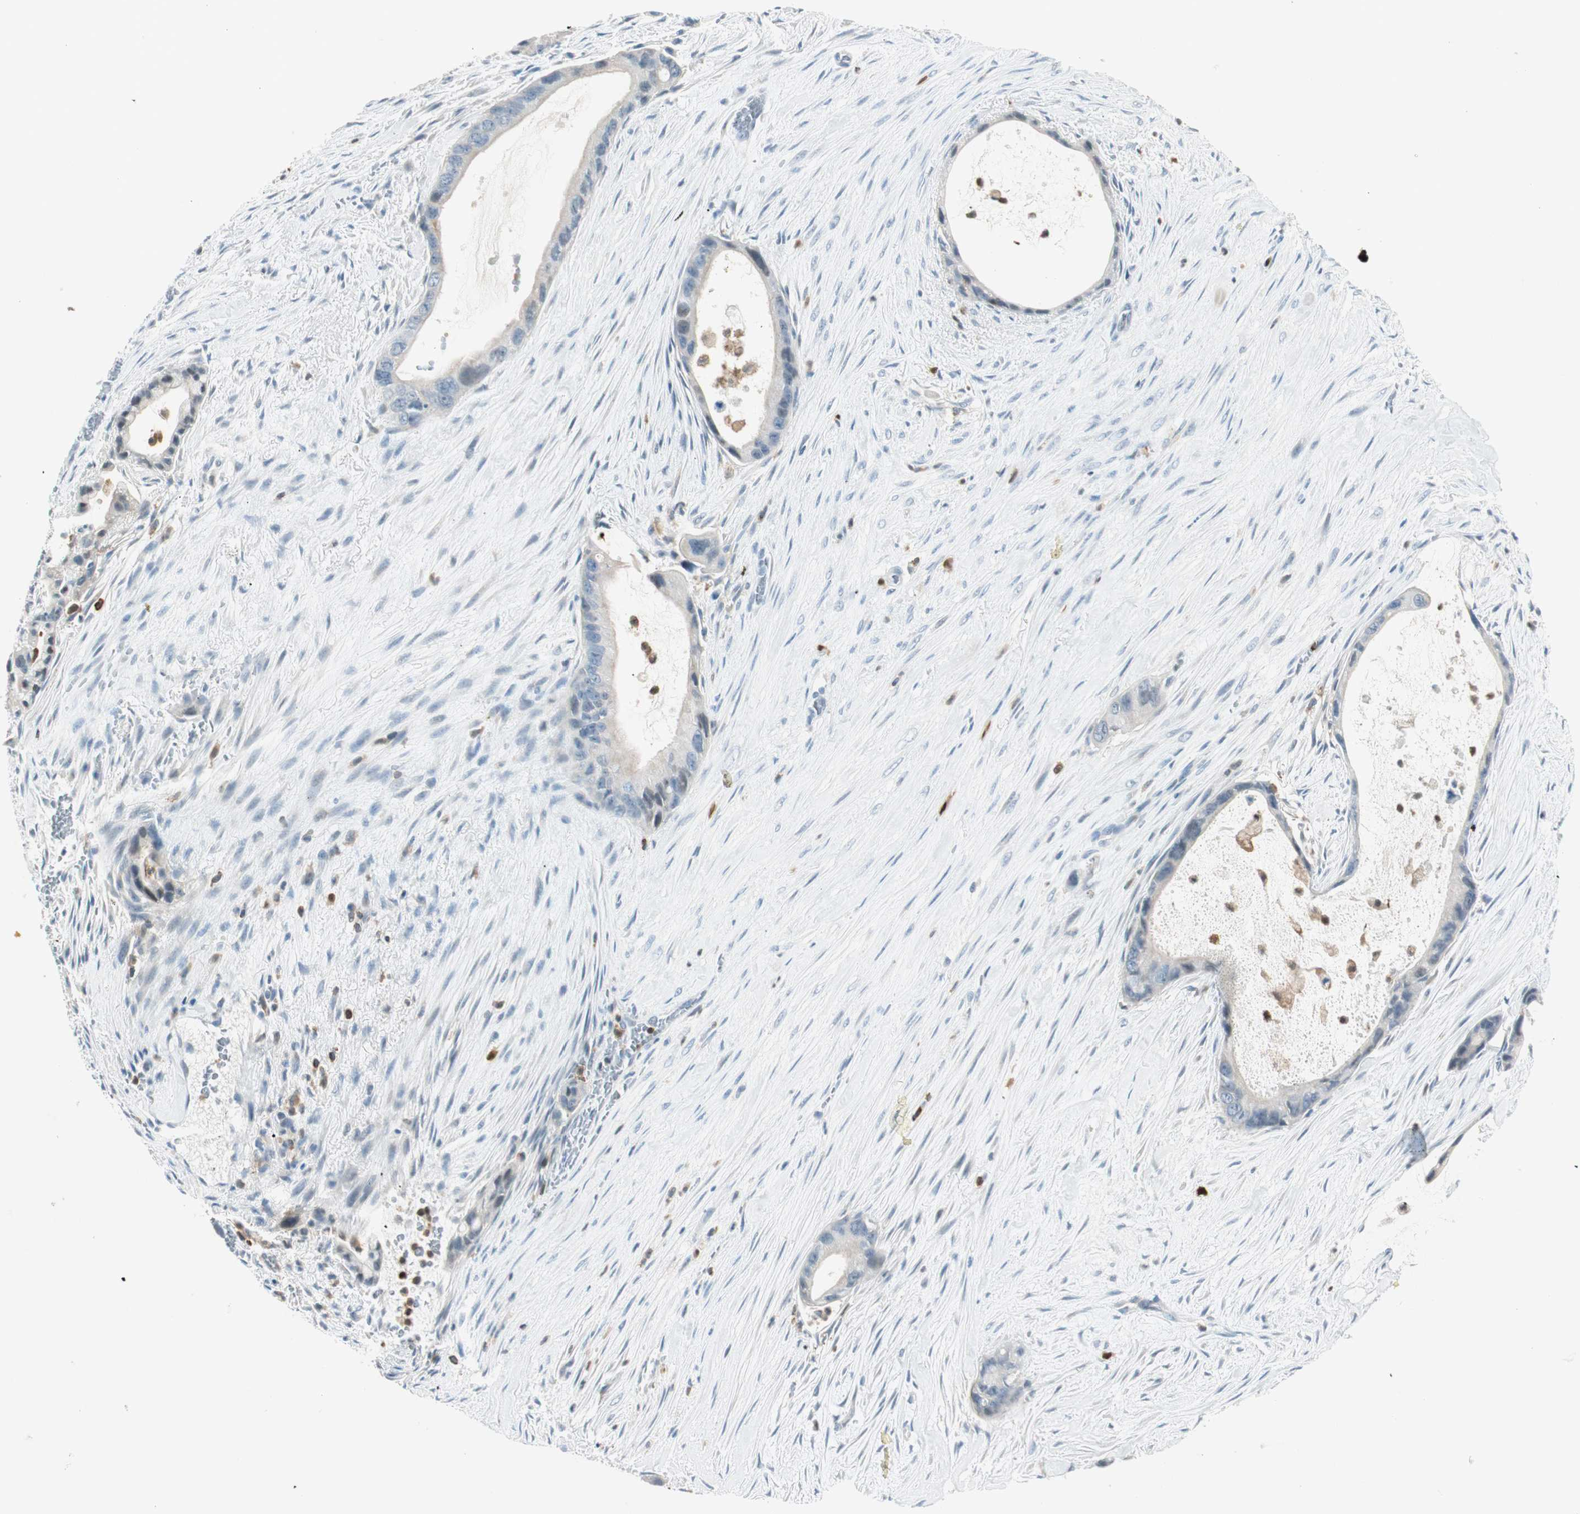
{"staining": {"intensity": "weak", "quantity": "25%-75%", "location": "cytoplasmic/membranous"}, "tissue": "liver cancer", "cell_type": "Tumor cells", "image_type": "cancer", "snomed": [{"axis": "morphology", "description": "Cholangiocarcinoma"}, {"axis": "topography", "description": "Liver"}], "caption": "Immunohistochemical staining of human liver cancer (cholangiocarcinoma) reveals low levels of weak cytoplasmic/membranous protein positivity in about 25%-75% of tumor cells.", "gene": "HPGD", "patient": {"sex": "female", "age": 55}}